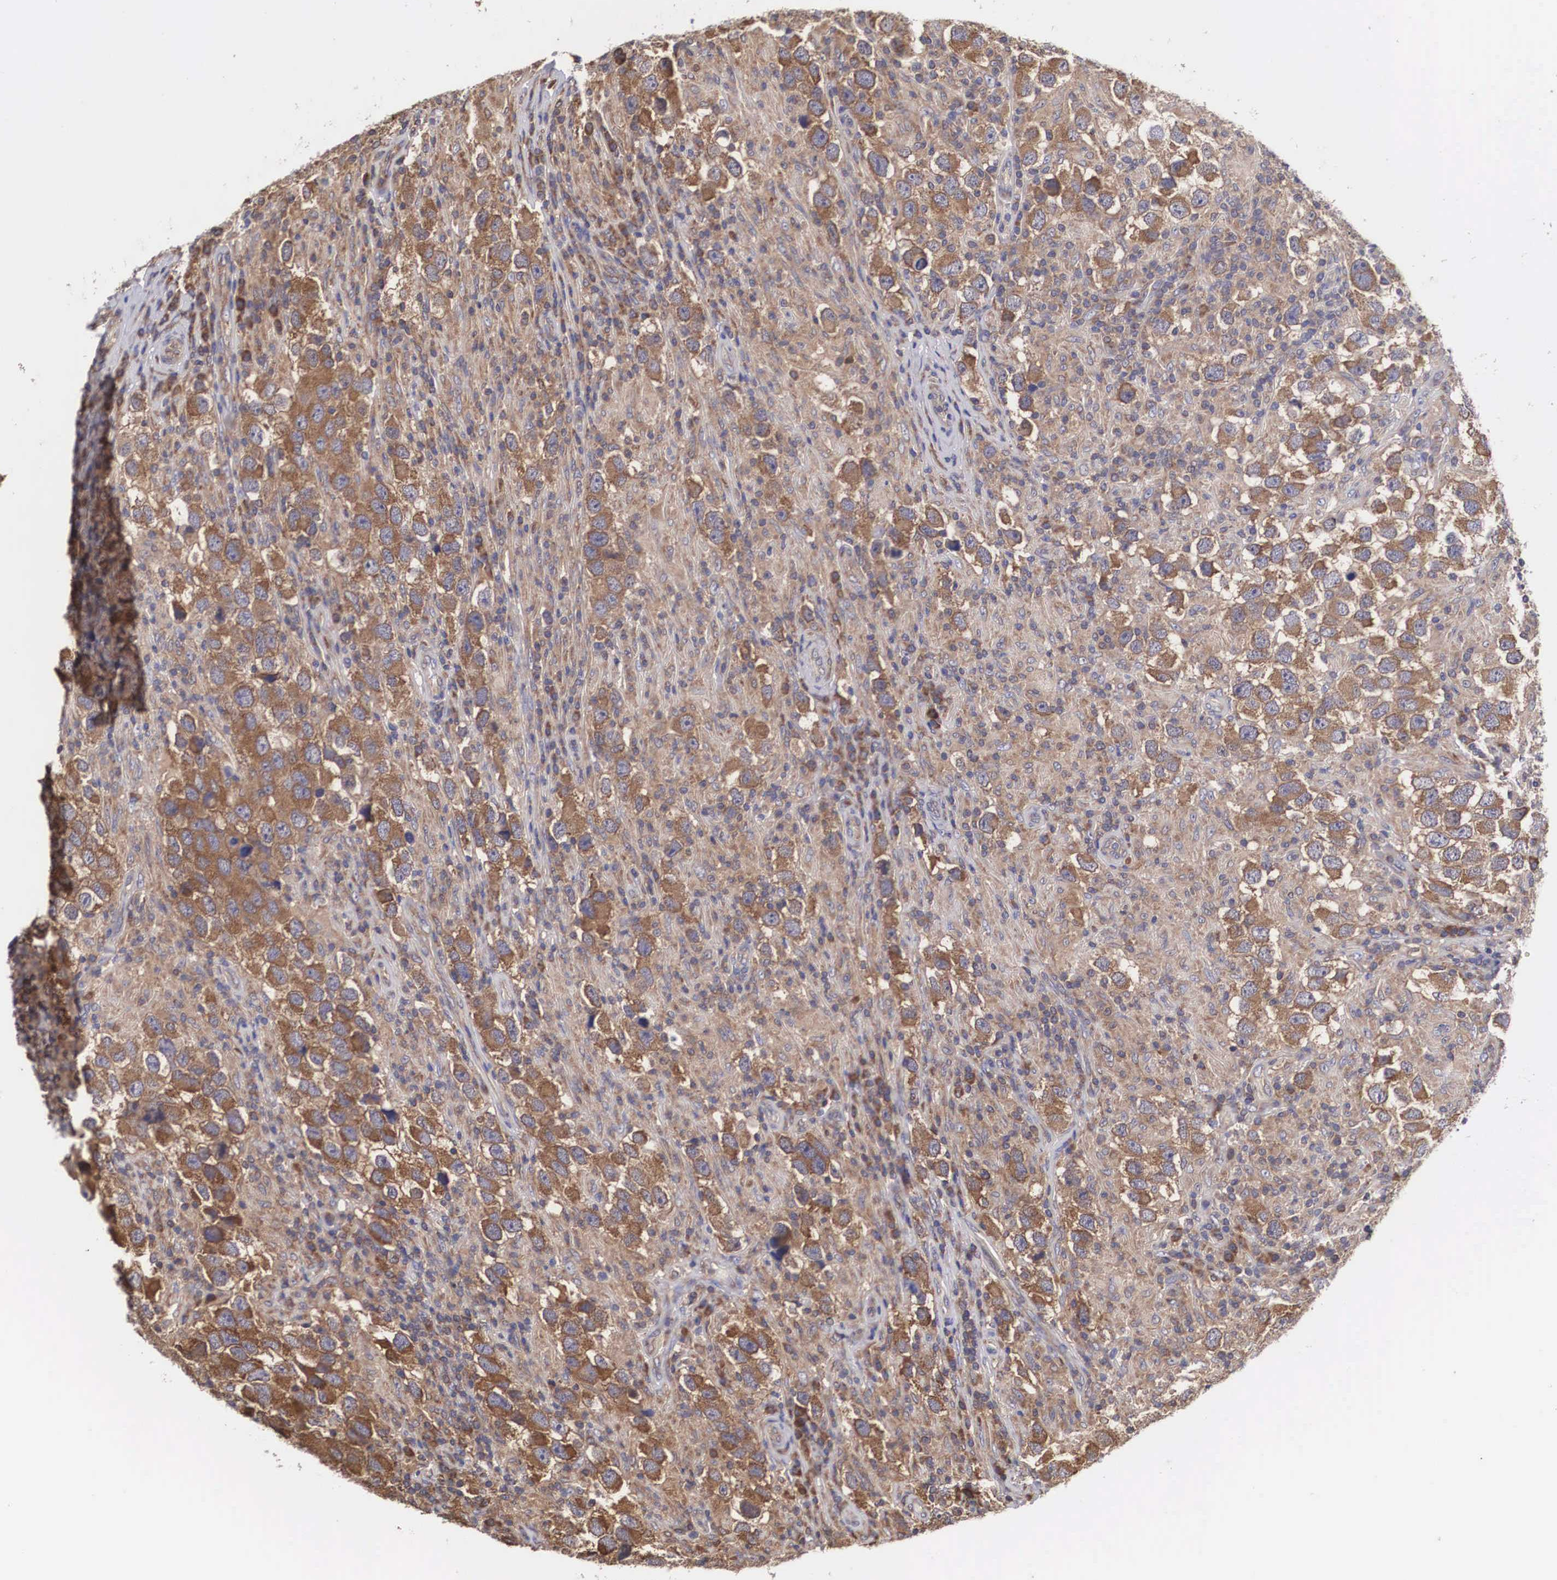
{"staining": {"intensity": "moderate", "quantity": ">75%", "location": "cytoplasmic/membranous"}, "tissue": "testis cancer", "cell_type": "Tumor cells", "image_type": "cancer", "snomed": [{"axis": "morphology", "description": "Carcinoma, Embryonal, NOS"}, {"axis": "topography", "description": "Testis"}], "caption": "Protein expression analysis of testis embryonal carcinoma demonstrates moderate cytoplasmic/membranous positivity in about >75% of tumor cells.", "gene": "DHRS1", "patient": {"sex": "male", "age": 21}}